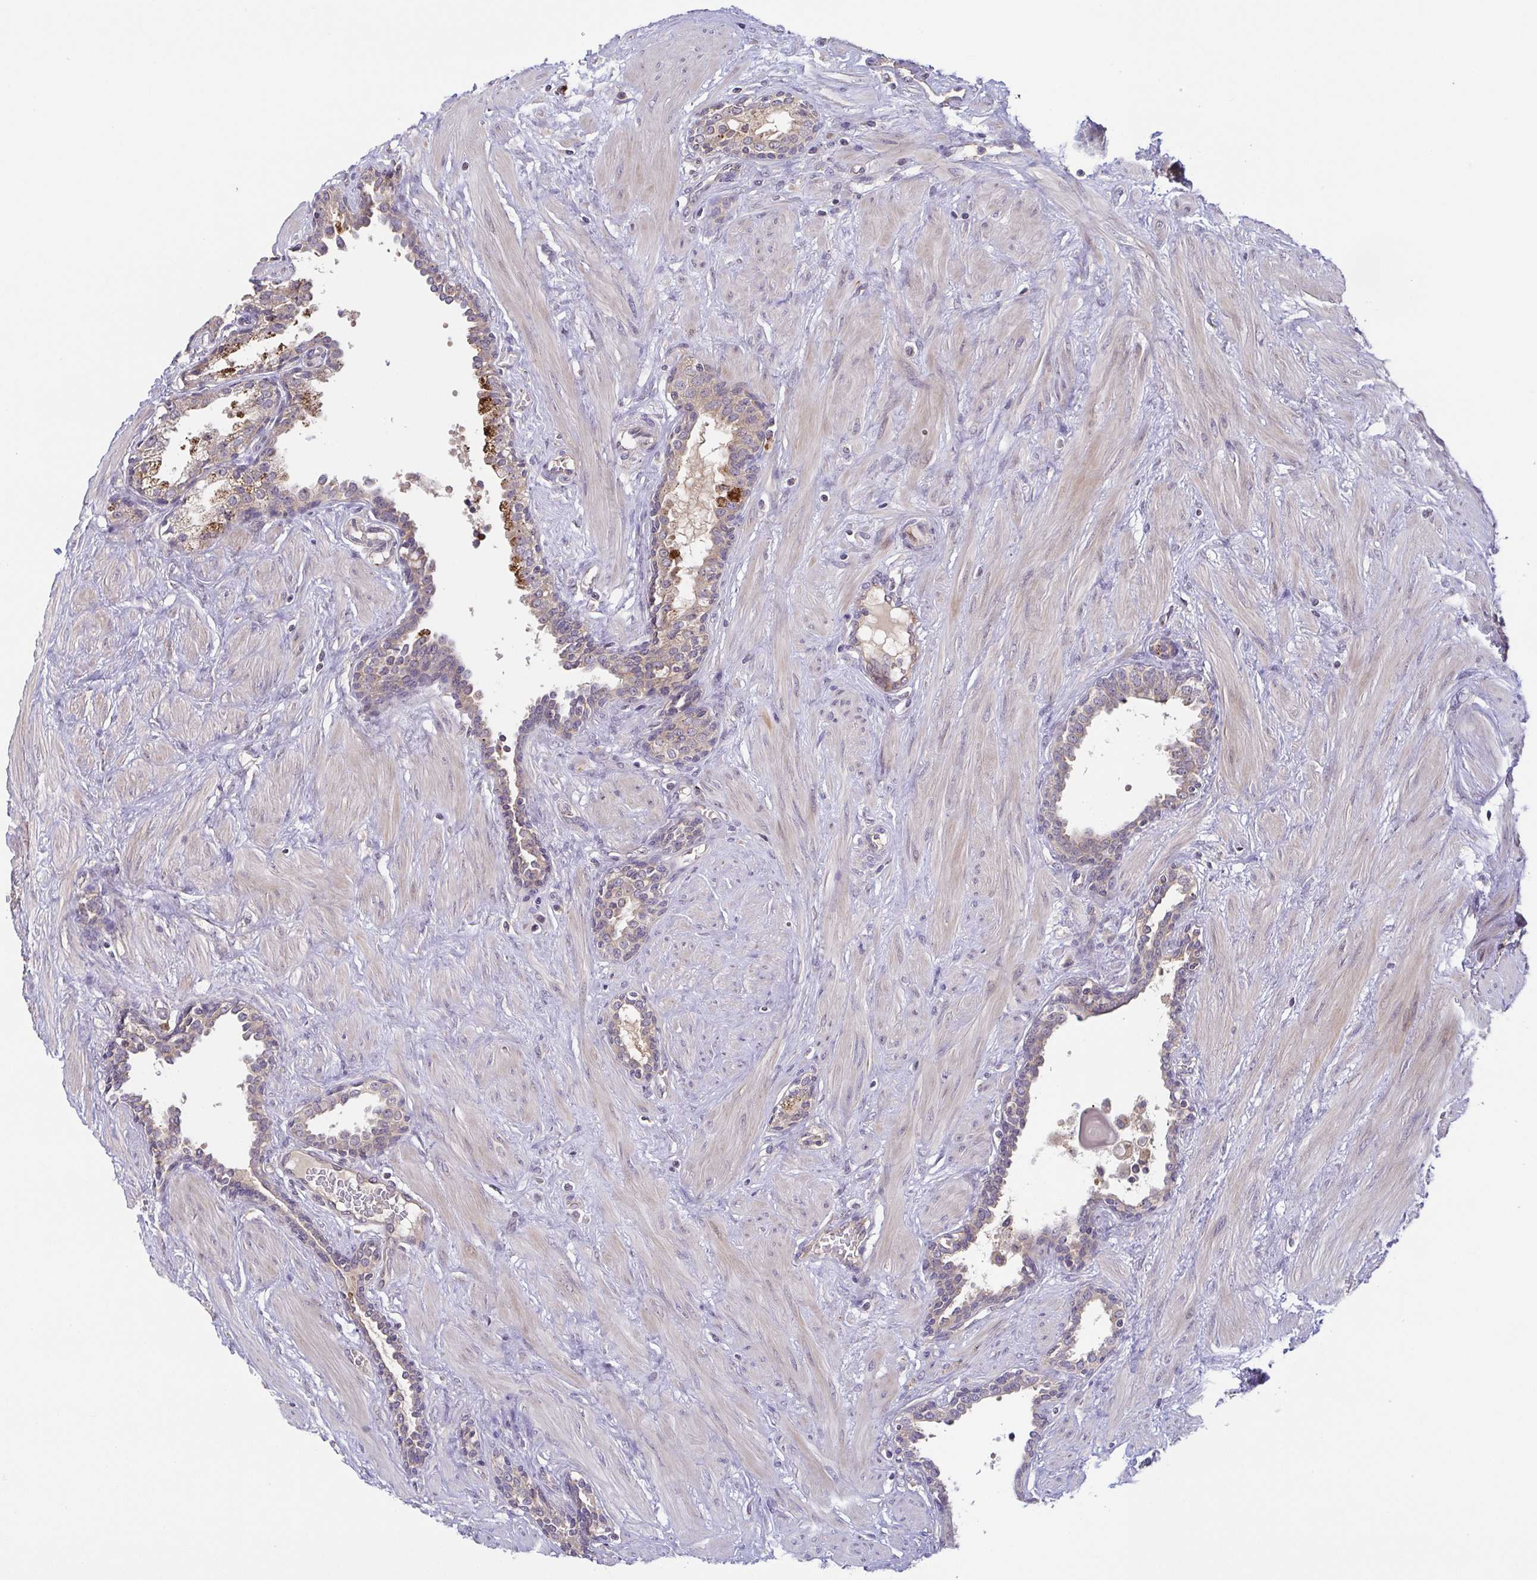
{"staining": {"intensity": "weak", "quantity": "25%-75%", "location": "cytoplasmic/membranous"}, "tissue": "prostate", "cell_type": "Glandular cells", "image_type": "normal", "snomed": [{"axis": "morphology", "description": "Normal tissue, NOS"}, {"axis": "topography", "description": "Prostate"}], "caption": "Immunohistochemical staining of benign human prostate reveals weak cytoplasmic/membranous protein positivity in about 25%-75% of glandular cells. The protein is shown in brown color, while the nuclei are stained blue.", "gene": "OSBPL7", "patient": {"sex": "male", "age": 55}}